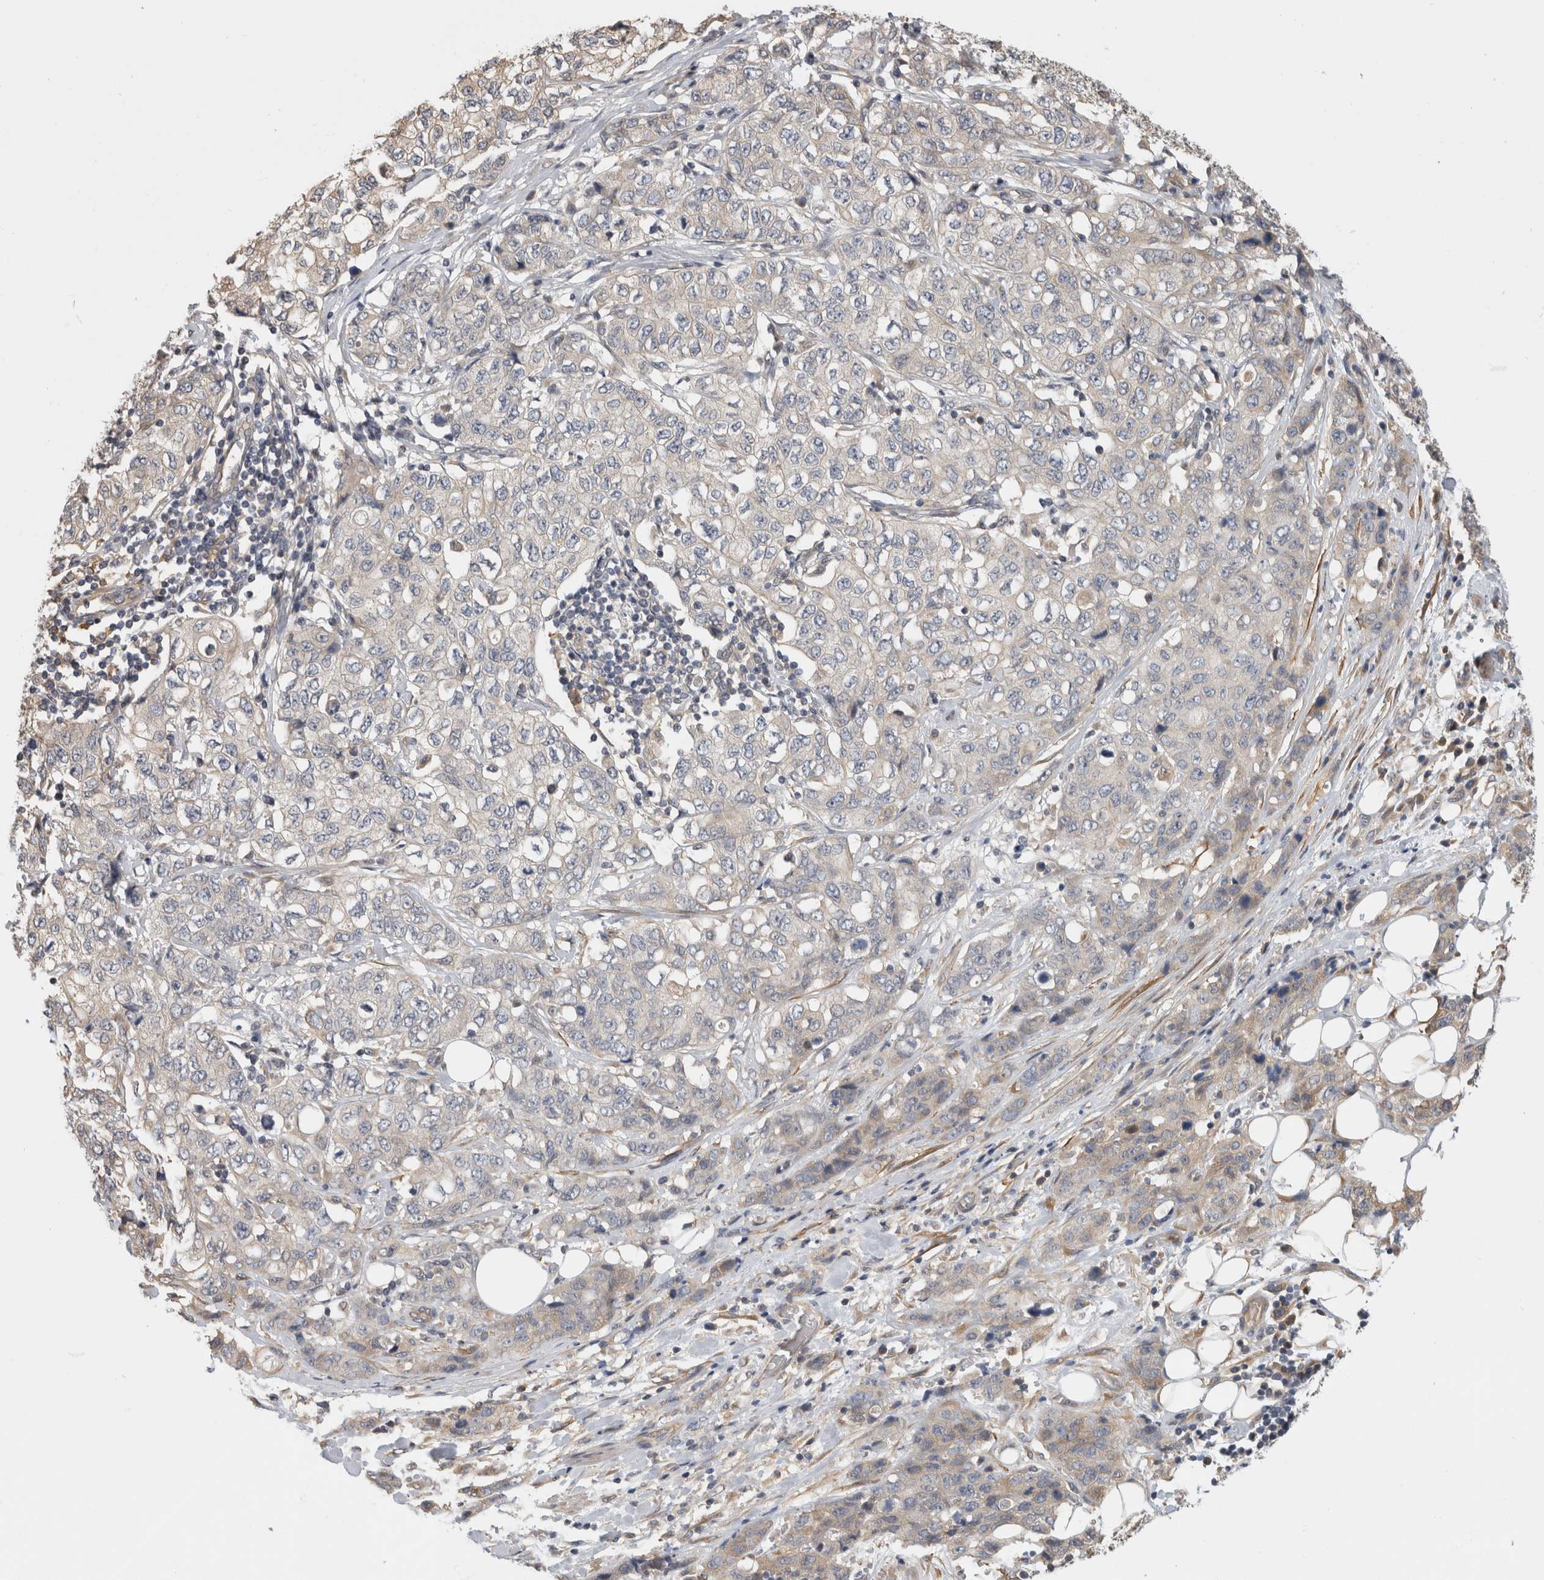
{"staining": {"intensity": "negative", "quantity": "none", "location": "none"}, "tissue": "stomach cancer", "cell_type": "Tumor cells", "image_type": "cancer", "snomed": [{"axis": "morphology", "description": "Adenocarcinoma, NOS"}, {"axis": "topography", "description": "Stomach"}], "caption": "Immunohistochemistry (IHC) histopathology image of human stomach cancer stained for a protein (brown), which reveals no positivity in tumor cells.", "gene": "PGM1", "patient": {"sex": "male", "age": 48}}